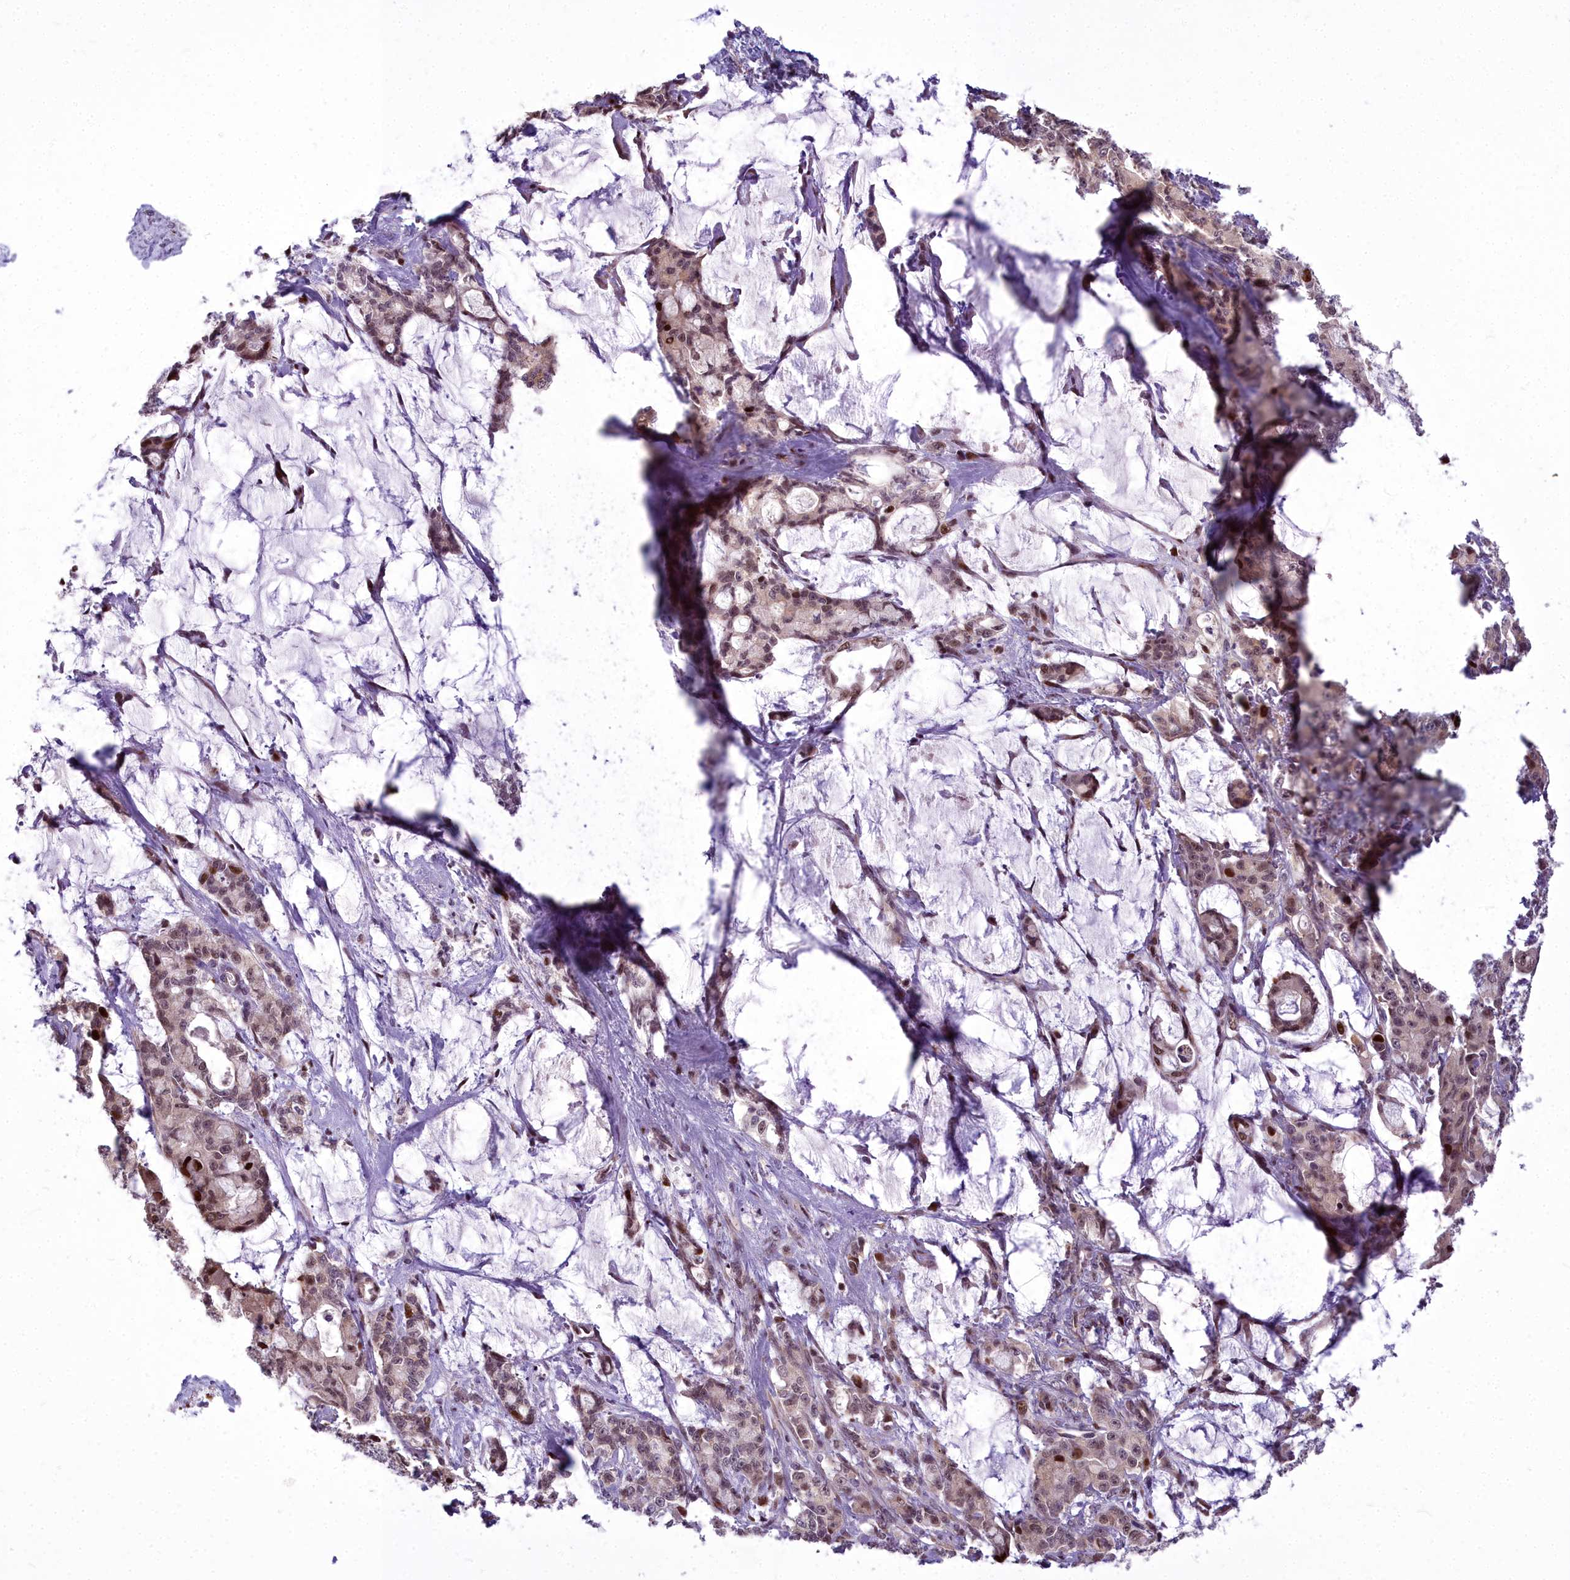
{"staining": {"intensity": "weak", "quantity": ">75%", "location": "nuclear"}, "tissue": "pancreatic cancer", "cell_type": "Tumor cells", "image_type": "cancer", "snomed": [{"axis": "morphology", "description": "Adenocarcinoma, NOS"}, {"axis": "topography", "description": "Pancreas"}], "caption": "Brown immunohistochemical staining in human pancreatic adenocarcinoma shows weak nuclear expression in about >75% of tumor cells.", "gene": "AP1M1", "patient": {"sex": "female", "age": 73}}